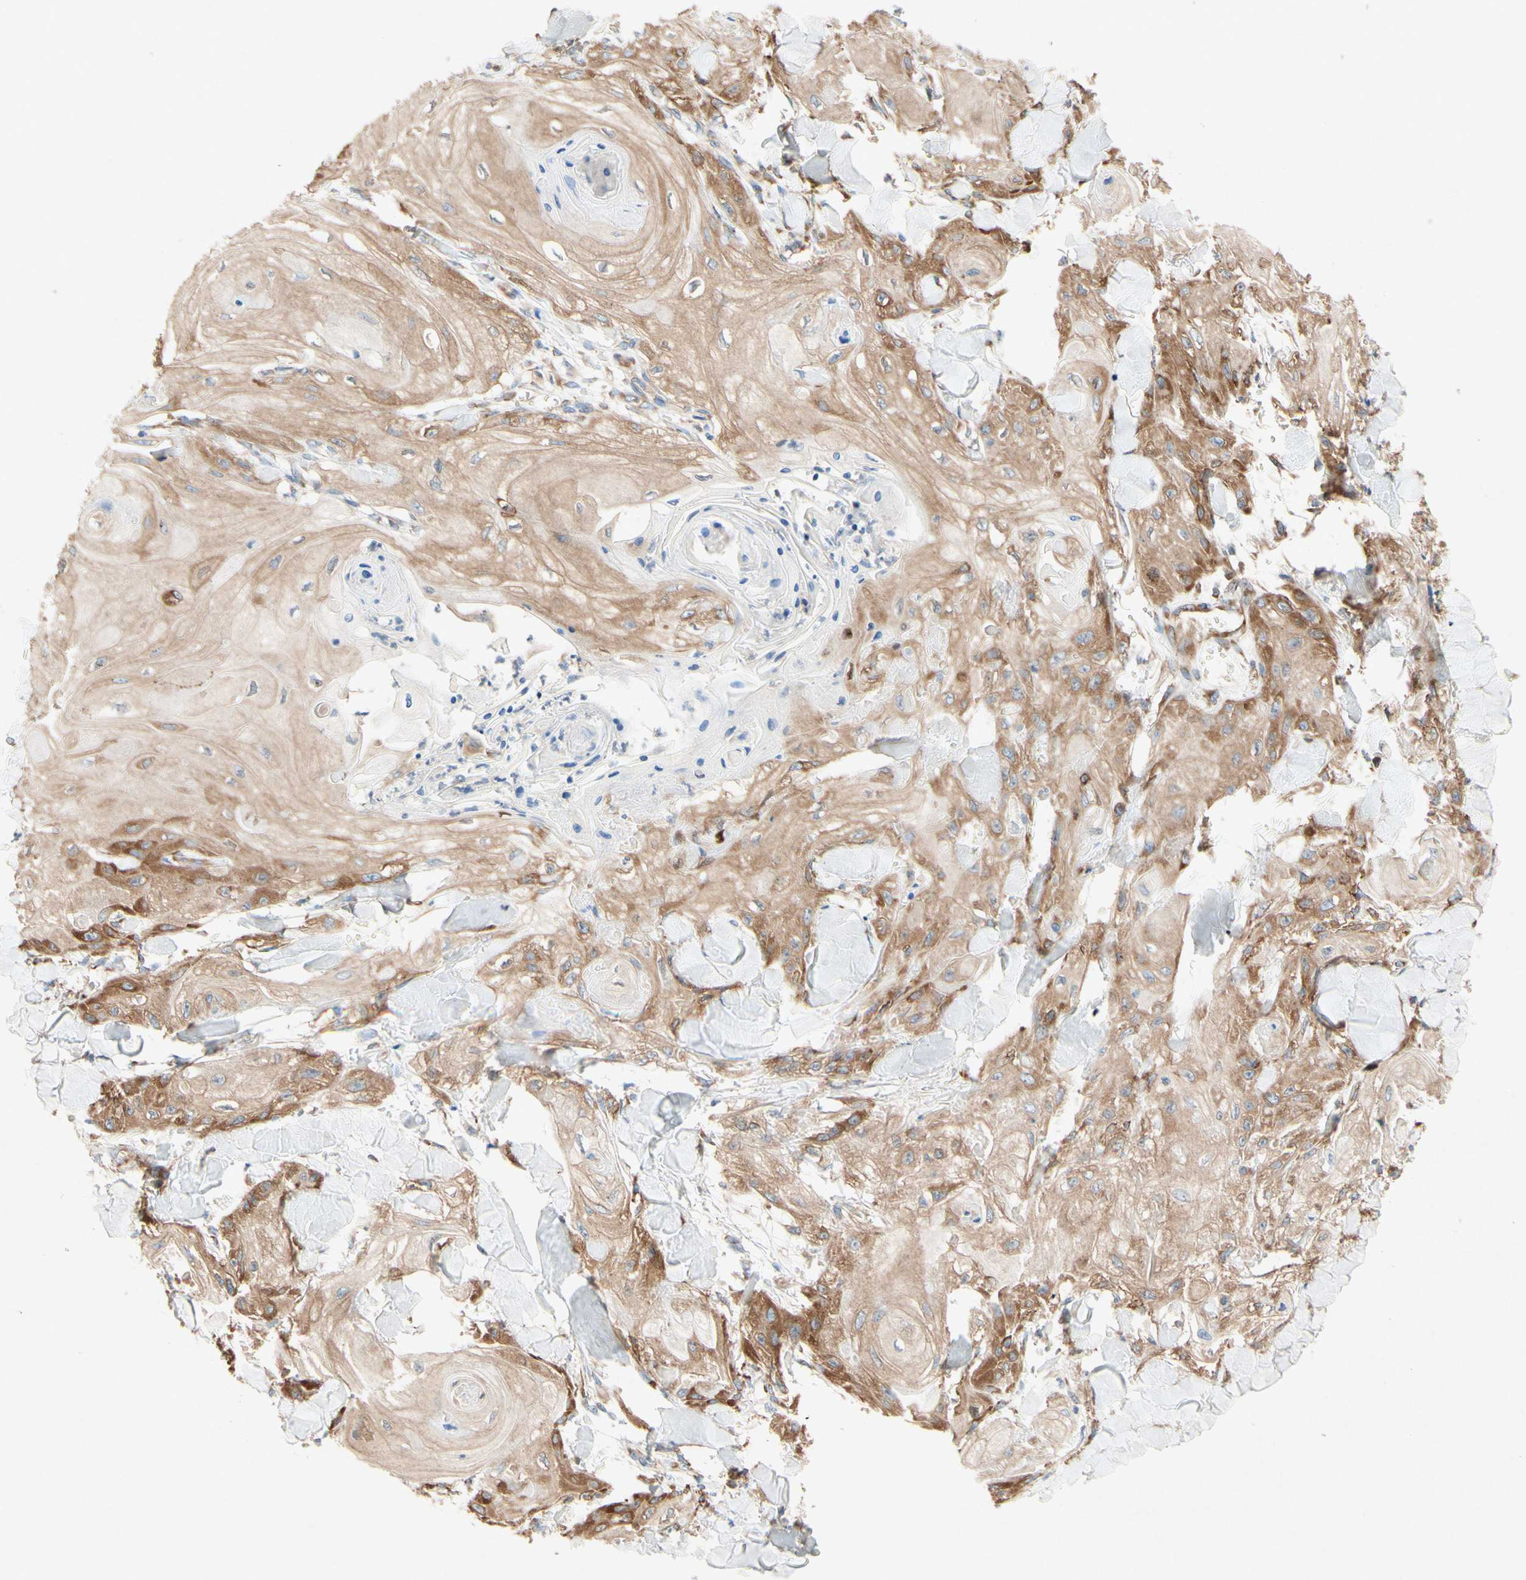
{"staining": {"intensity": "moderate", "quantity": ">75%", "location": "cytoplasmic/membranous"}, "tissue": "skin cancer", "cell_type": "Tumor cells", "image_type": "cancer", "snomed": [{"axis": "morphology", "description": "Squamous cell carcinoma, NOS"}, {"axis": "topography", "description": "Skin"}], "caption": "Protein expression analysis of skin cancer (squamous cell carcinoma) displays moderate cytoplasmic/membranous staining in approximately >75% of tumor cells.", "gene": "PABPC1", "patient": {"sex": "male", "age": 74}}